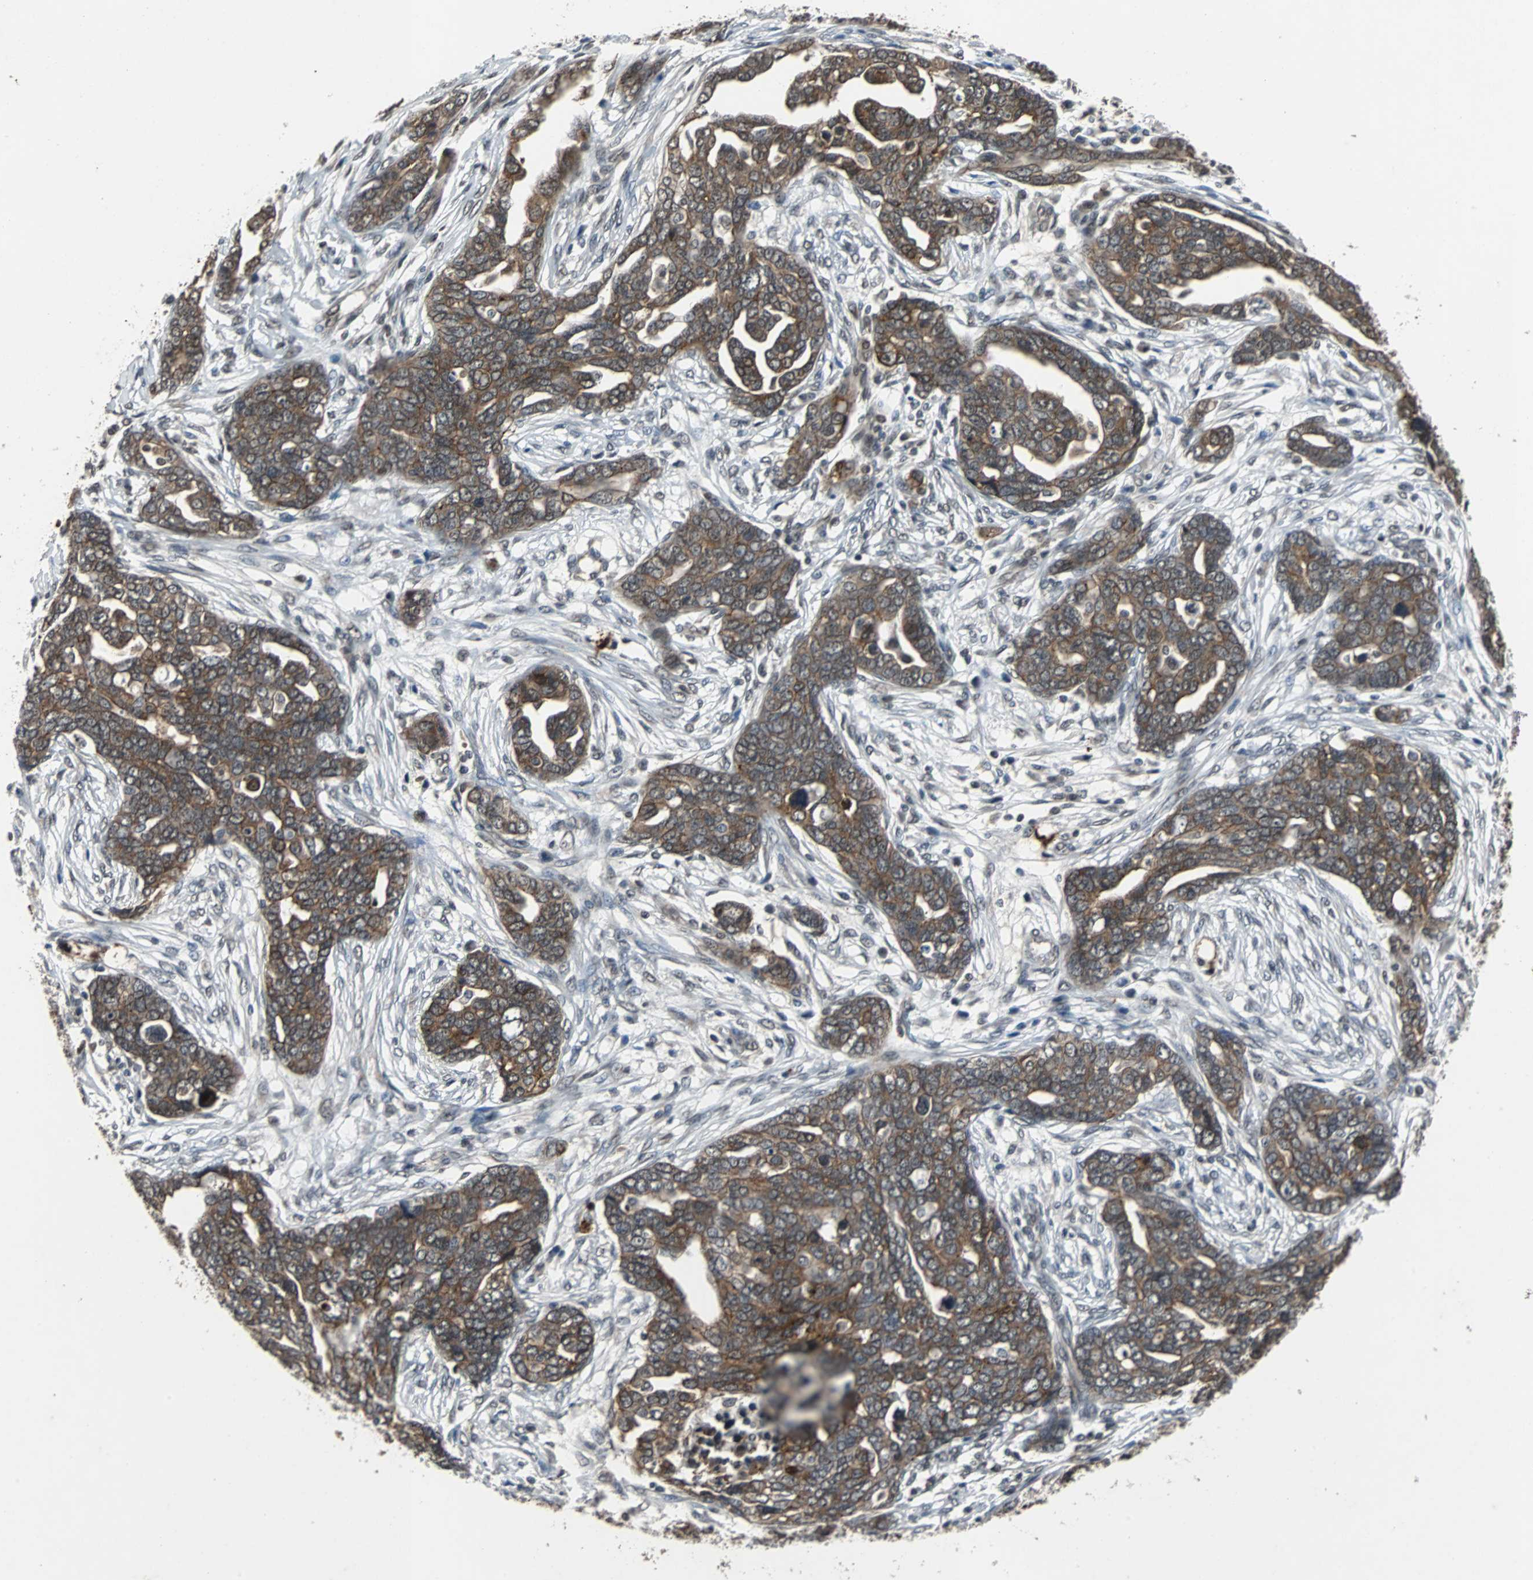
{"staining": {"intensity": "moderate", "quantity": ">75%", "location": "cytoplasmic/membranous"}, "tissue": "ovarian cancer", "cell_type": "Tumor cells", "image_type": "cancer", "snomed": [{"axis": "morphology", "description": "Normal tissue, NOS"}, {"axis": "morphology", "description": "Cystadenocarcinoma, serous, NOS"}, {"axis": "topography", "description": "Fallopian tube"}, {"axis": "topography", "description": "Ovary"}], "caption": "Human ovarian serous cystadenocarcinoma stained with a brown dye demonstrates moderate cytoplasmic/membranous positive positivity in about >75% of tumor cells.", "gene": "LSR", "patient": {"sex": "female", "age": 56}}